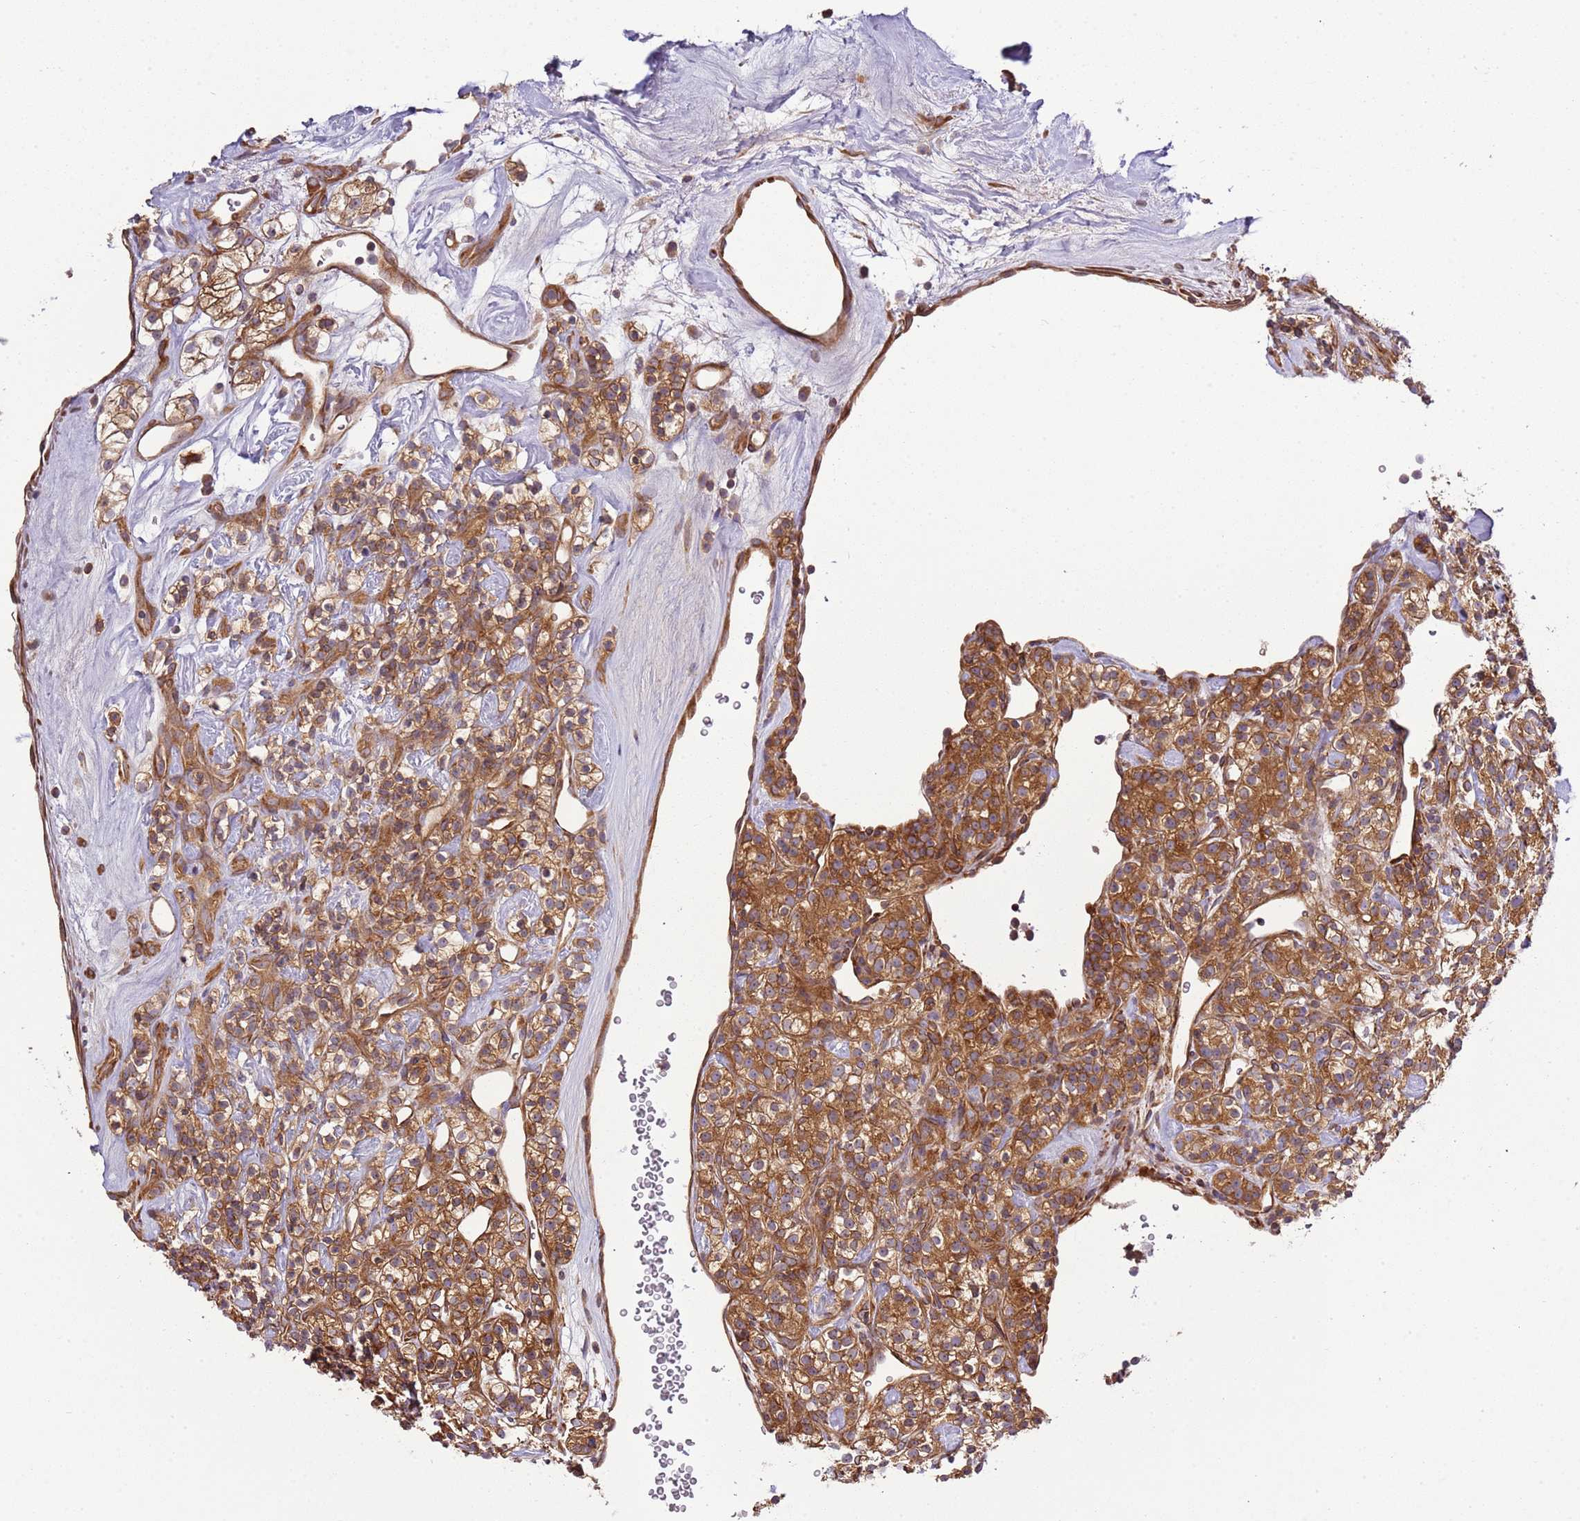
{"staining": {"intensity": "strong", "quantity": ">75%", "location": "cytoplasmic/membranous"}, "tissue": "renal cancer", "cell_type": "Tumor cells", "image_type": "cancer", "snomed": [{"axis": "morphology", "description": "Adenocarcinoma, NOS"}, {"axis": "topography", "description": "Kidney"}], "caption": "Renal cancer stained with DAB (3,3'-diaminobenzidine) IHC shows high levels of strong cytoplasmic/membranous expression in approximately >75% of tumor cells.", "gene": "GNL1", "patient": {"sex": "male", "age": 77}}